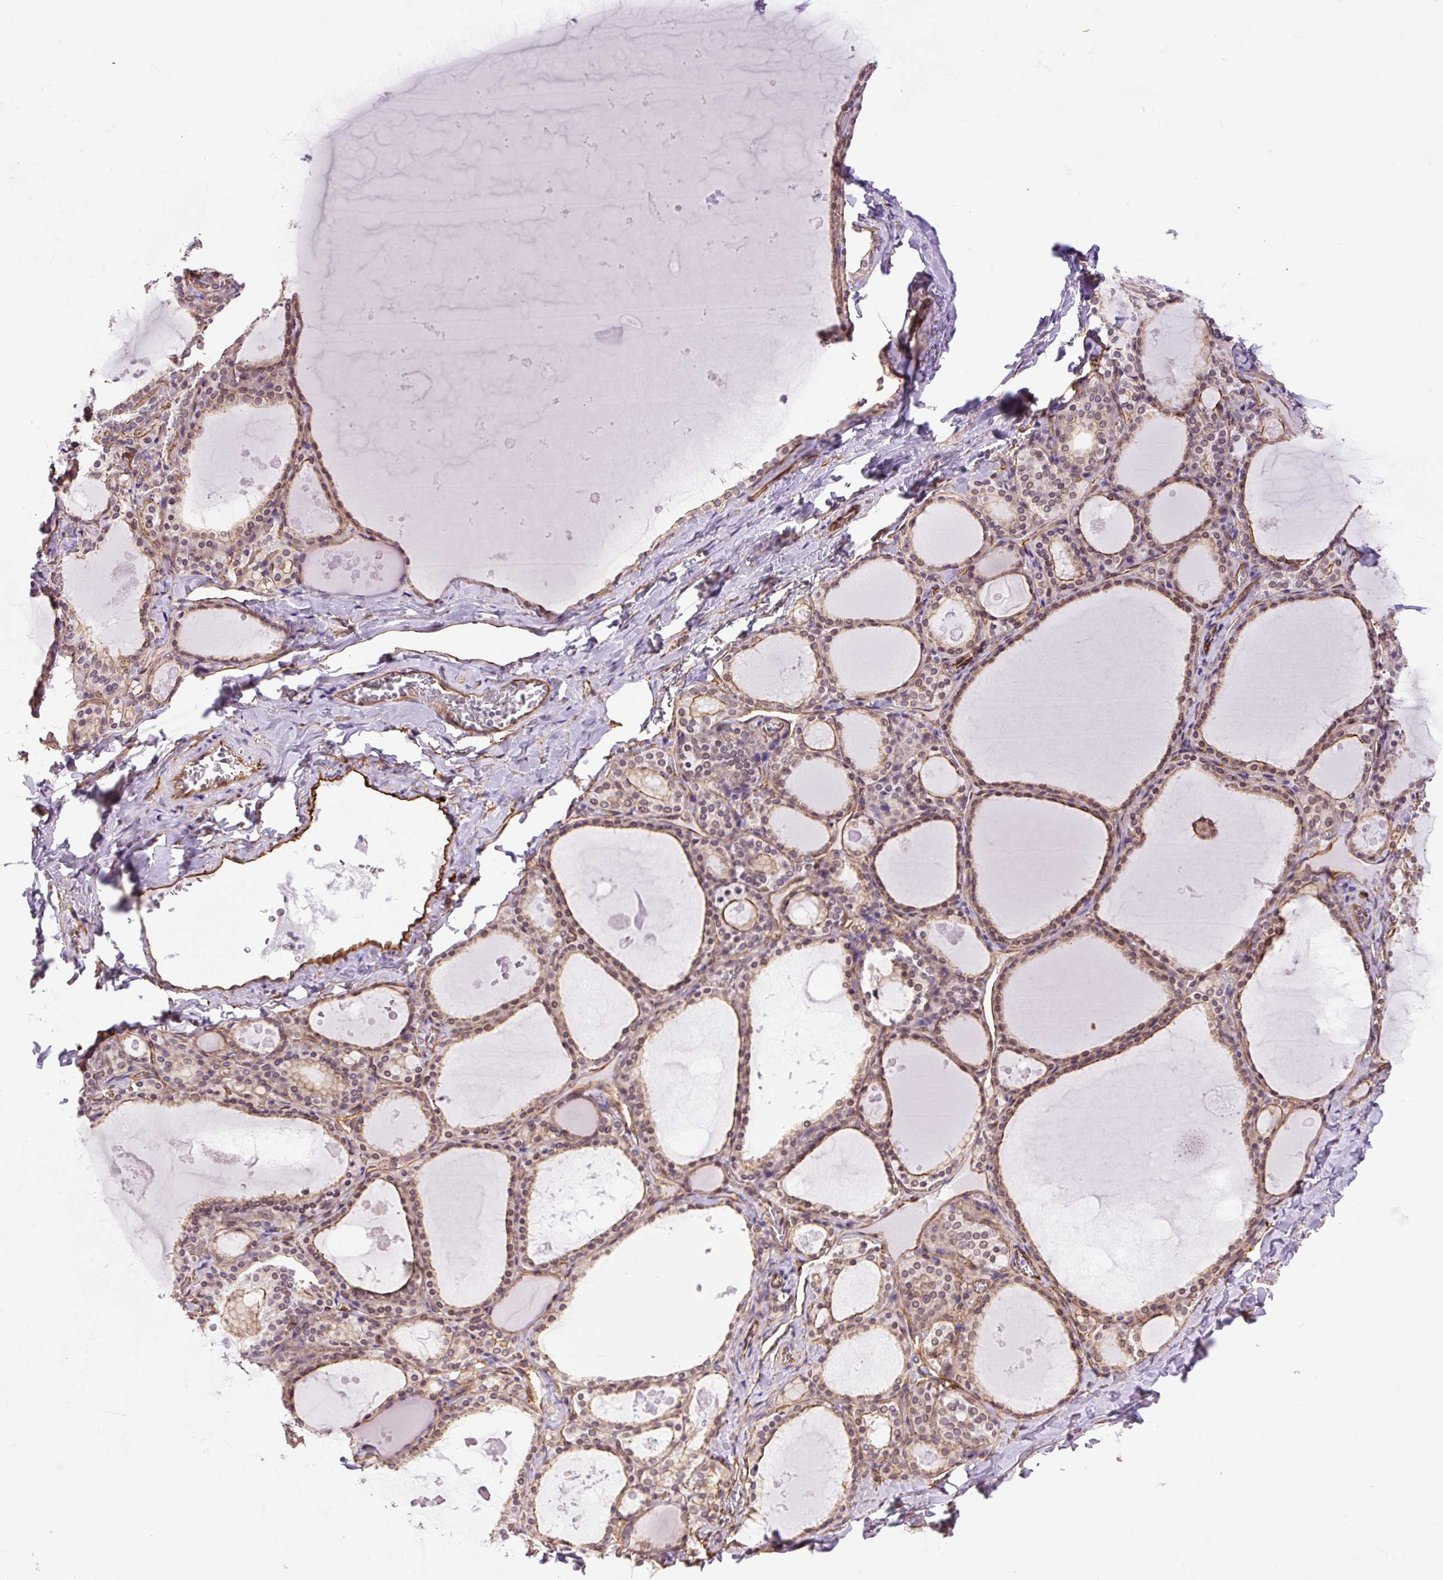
{"staining": {"intensity": "moderate", "quantity": "25%-75%", "location": "cytoplasmic/membranous,nuclear"}, "tissue": "thyroid gland", "cell_type": "Glandular cells", "image_type": "normal", "snomed": [{"axis": "morphology", "description": "Normal tissue, NOS"}, {"axis": "topography", "description": "Thyroid gland"}], "caption": "Brown immunohistochemical staining in unremarkable thyroid gland demonstrates moderate cytoplasmic/membranous,nuclear staining in approximately 25%-75% of glandular cells.", "gene": "MYO5C", "patient": {"sex": "male", "age": 56}}